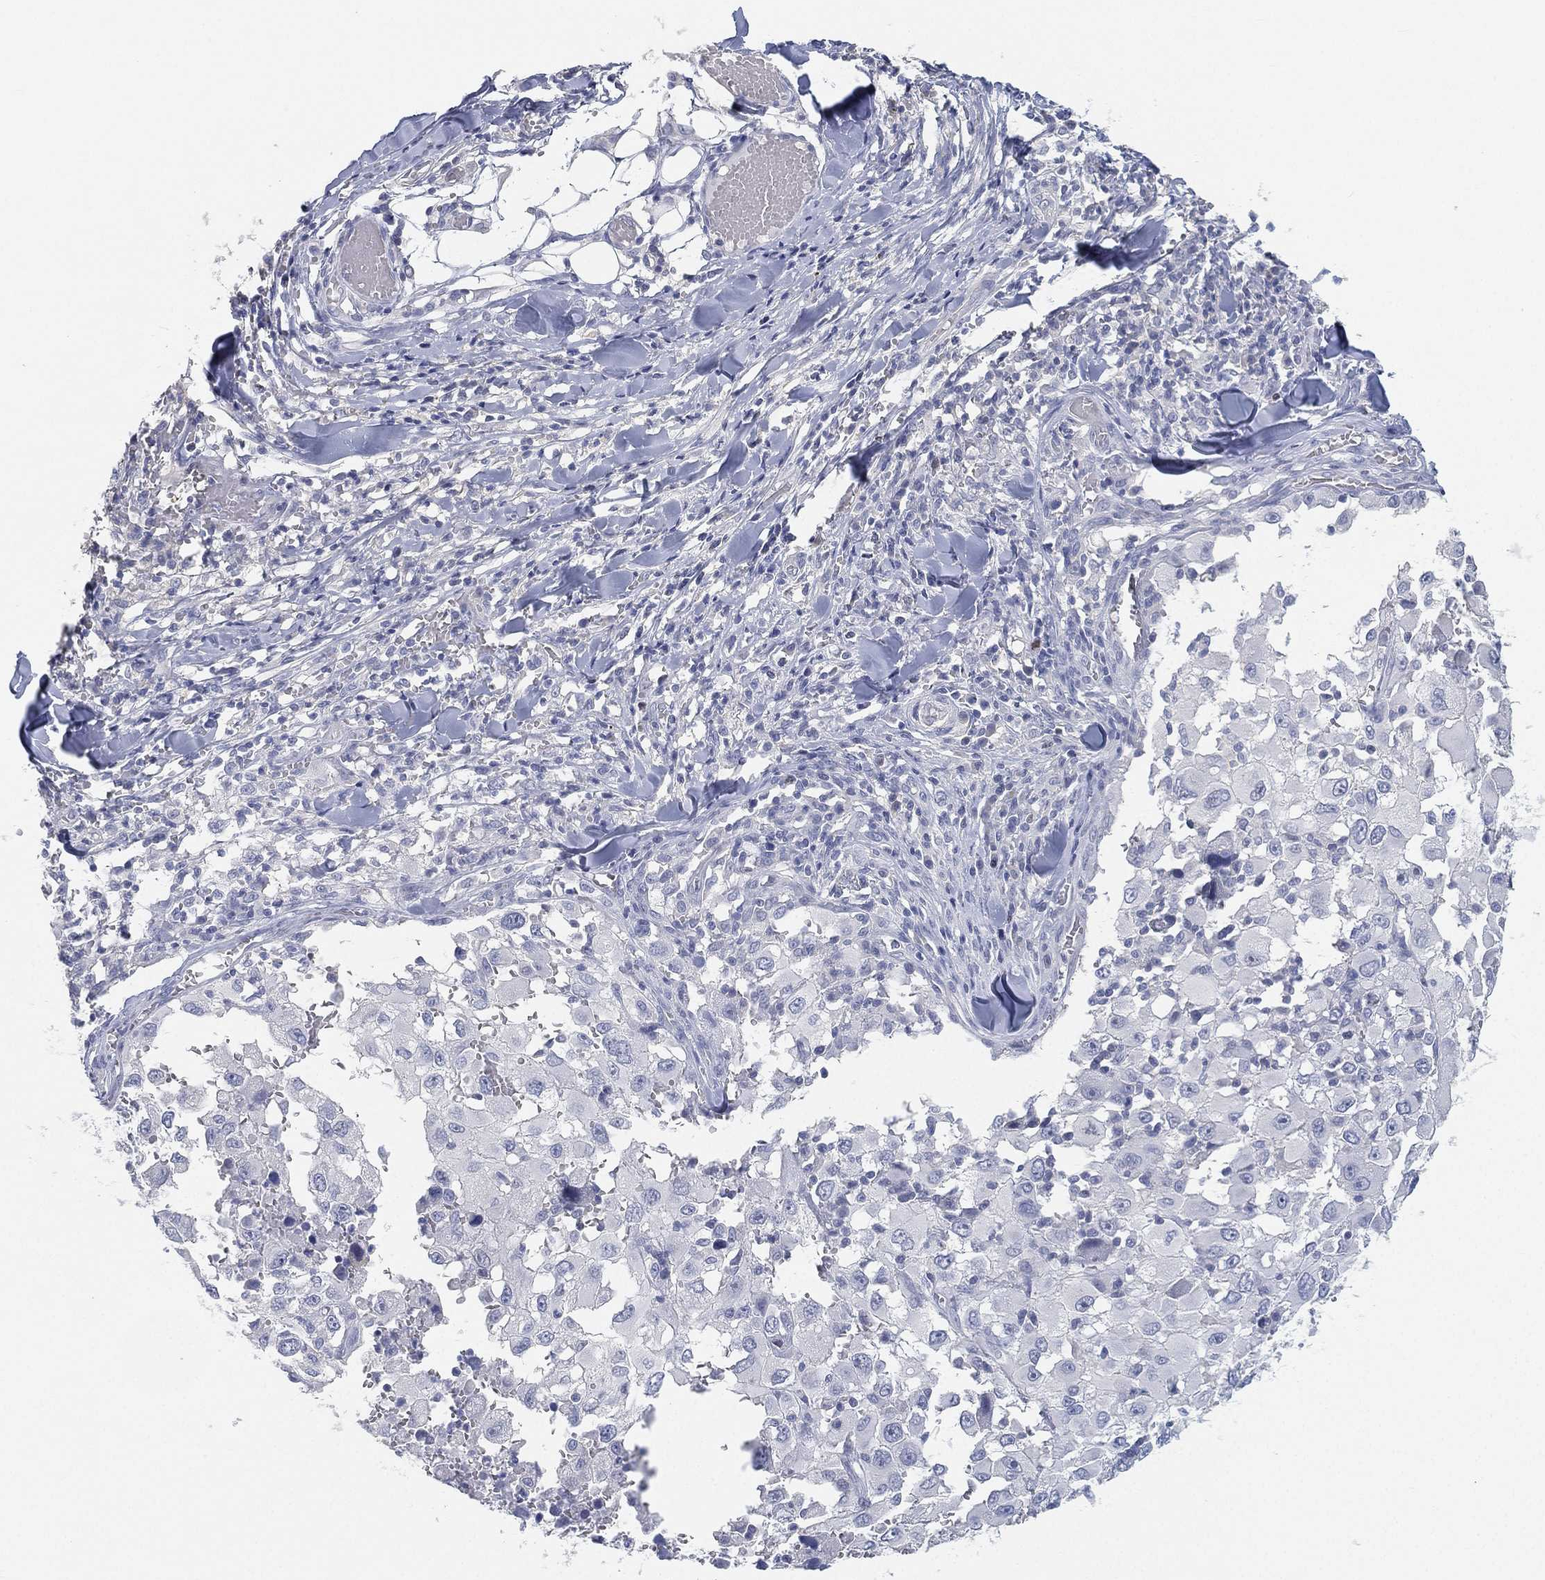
{"staining": {"intensity": "negative", "quantity": "none", "location": "none"}, "tissue": "melanoma", "cell_type": "Tumor cells", "image_type": "cancer", "snomed": [{"axis": "morphology", "description": "Malignant melanoma, Metastatic site"}, {"axis": "topography", "description": "Lymph node"}], "caption": "Tumor cells show no significant protein positivity in melanoma.", "gene": "FAM187B", "patient": {"sex": "male", "age": 50}}